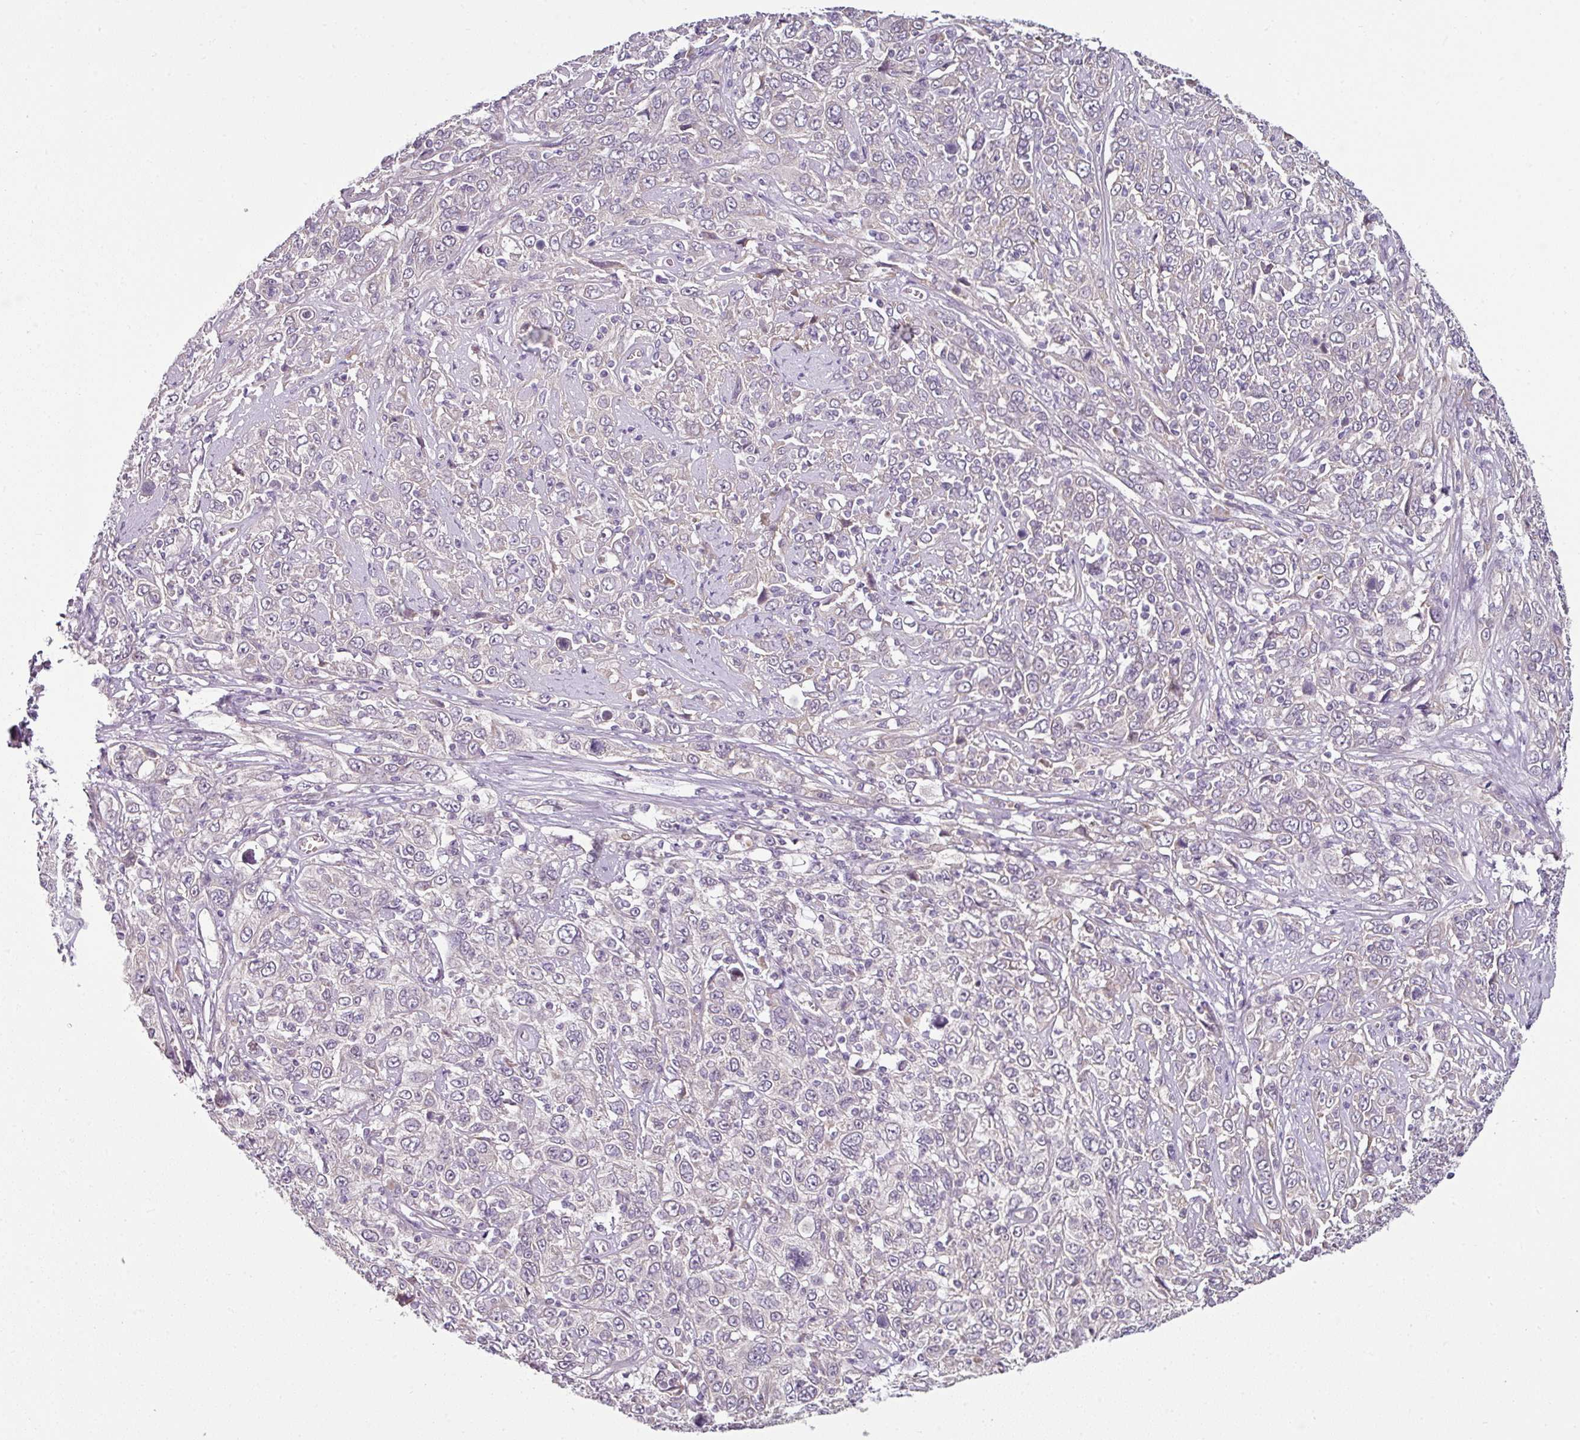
{"staining": {"intensity": "negative", "quantity": "none", "location": "none"}, "tissue": "cervical cancer", "cell_type": "Tumor cells", "image_type": "cancer", "snomed": [{"axis": "morphology", "description": "Squamous cell carcinoma, NOS"}, {"axis": "topography", "description": "Cervix"}], "caption": "The micrograph demonstrates no significant expression in tumor cells of cervical squamous cell carcinoma. (Stains: DAB (3,3'-diaminobenzidine) immunohistochemistry with hematoxylin counter stain, Microscopy: brightfield microscopy at high magnification).", "gene": "OR52D1", "patient": {"sex": "female", "age": 46}}